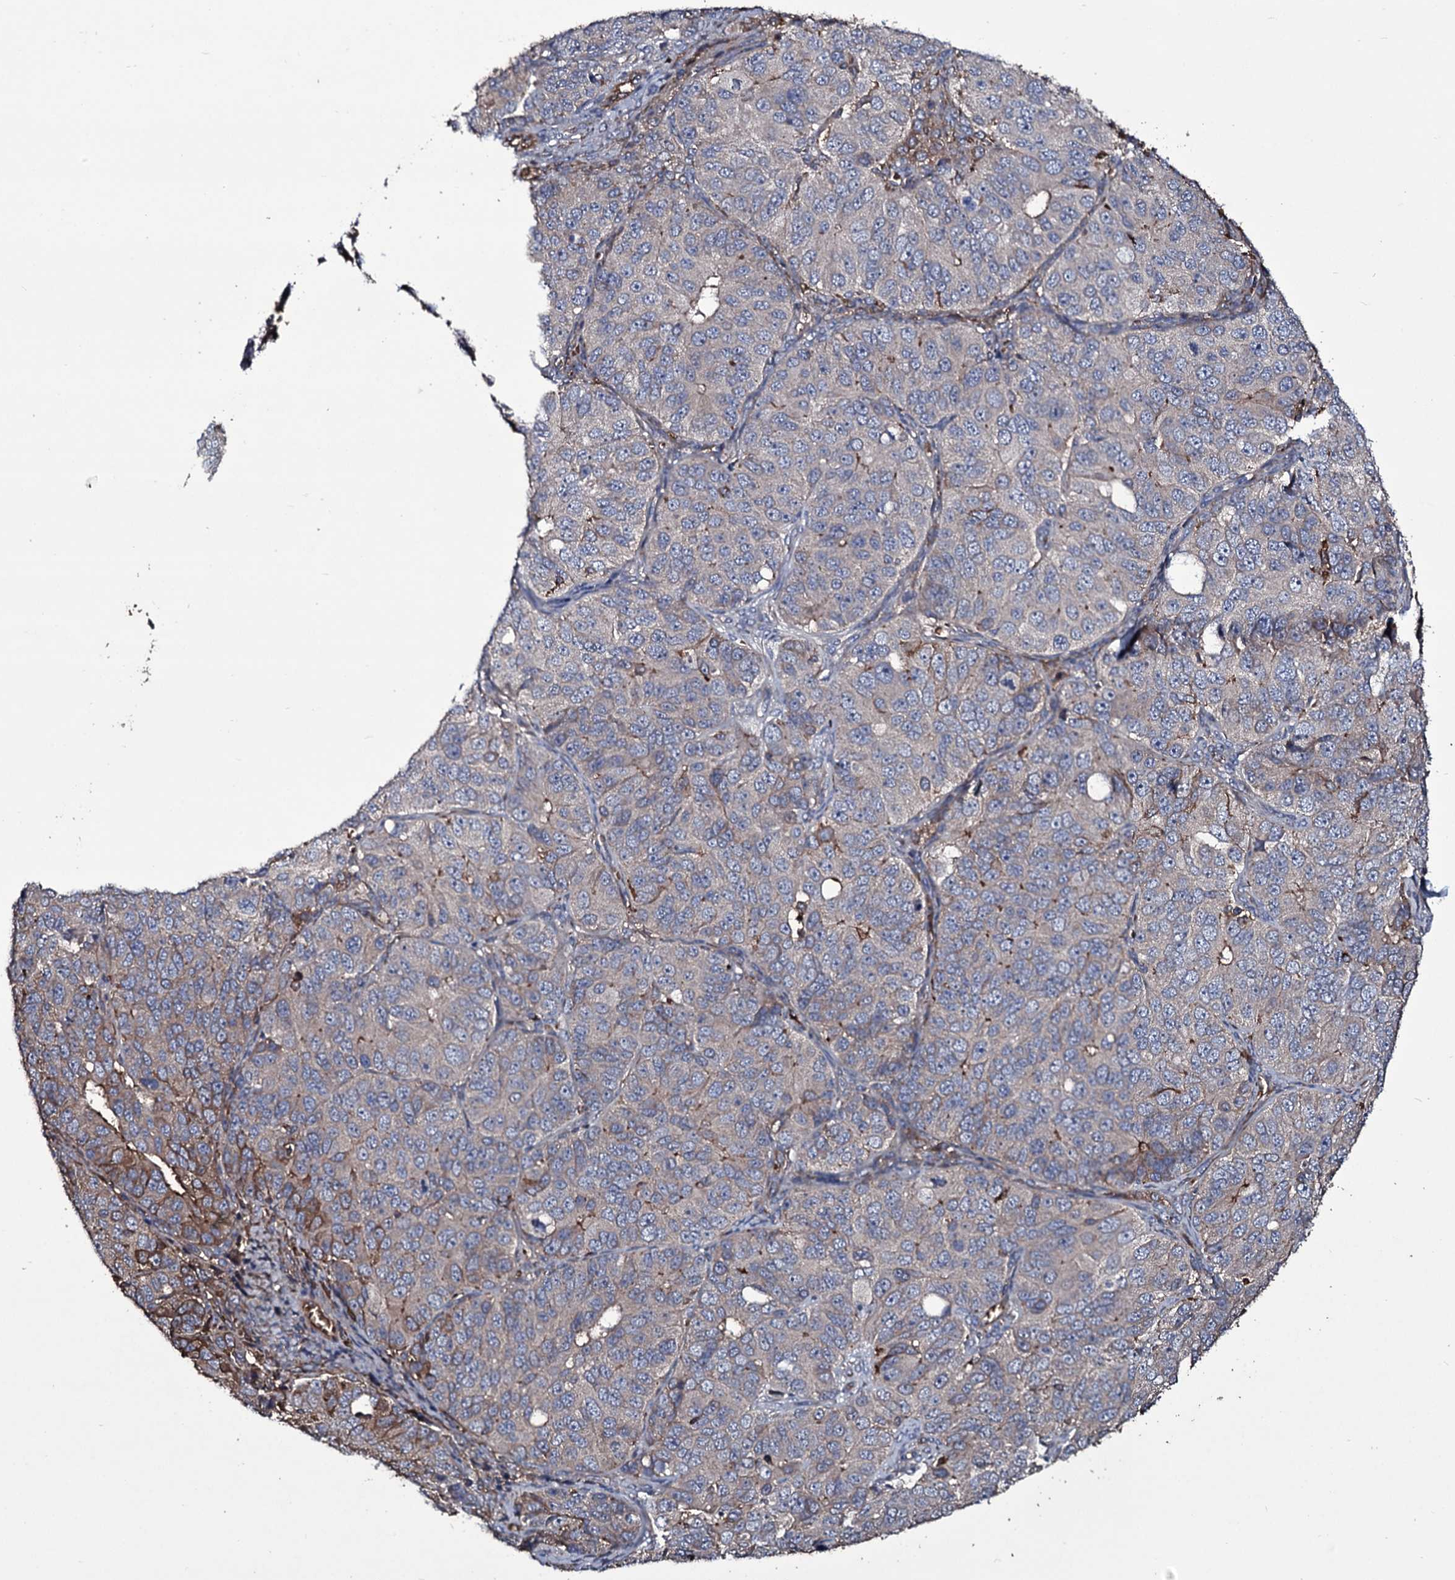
{"staining": {"intensity": "moderate", "quantity": "<25%", "location": "cytoplasmic/membranous"}, "tissue": "ovarian cancer", "cell_type": "Tumor cells", "image_type": "cancer", "snomed": [{"axis": "morphology", "description": "Carcinoma, endometroid"}, {"axis": "topography", "description": "Ovary"}], "caption": "Ovarian endometroid carcinoma tissue exhibits moderate cytoplasmic/membranous positivity in about <25% of tumor cells, visualized by immunohistochemistry.", "gene": "ZSWIM8", "patient": {"sex": "female", "age": 51}}